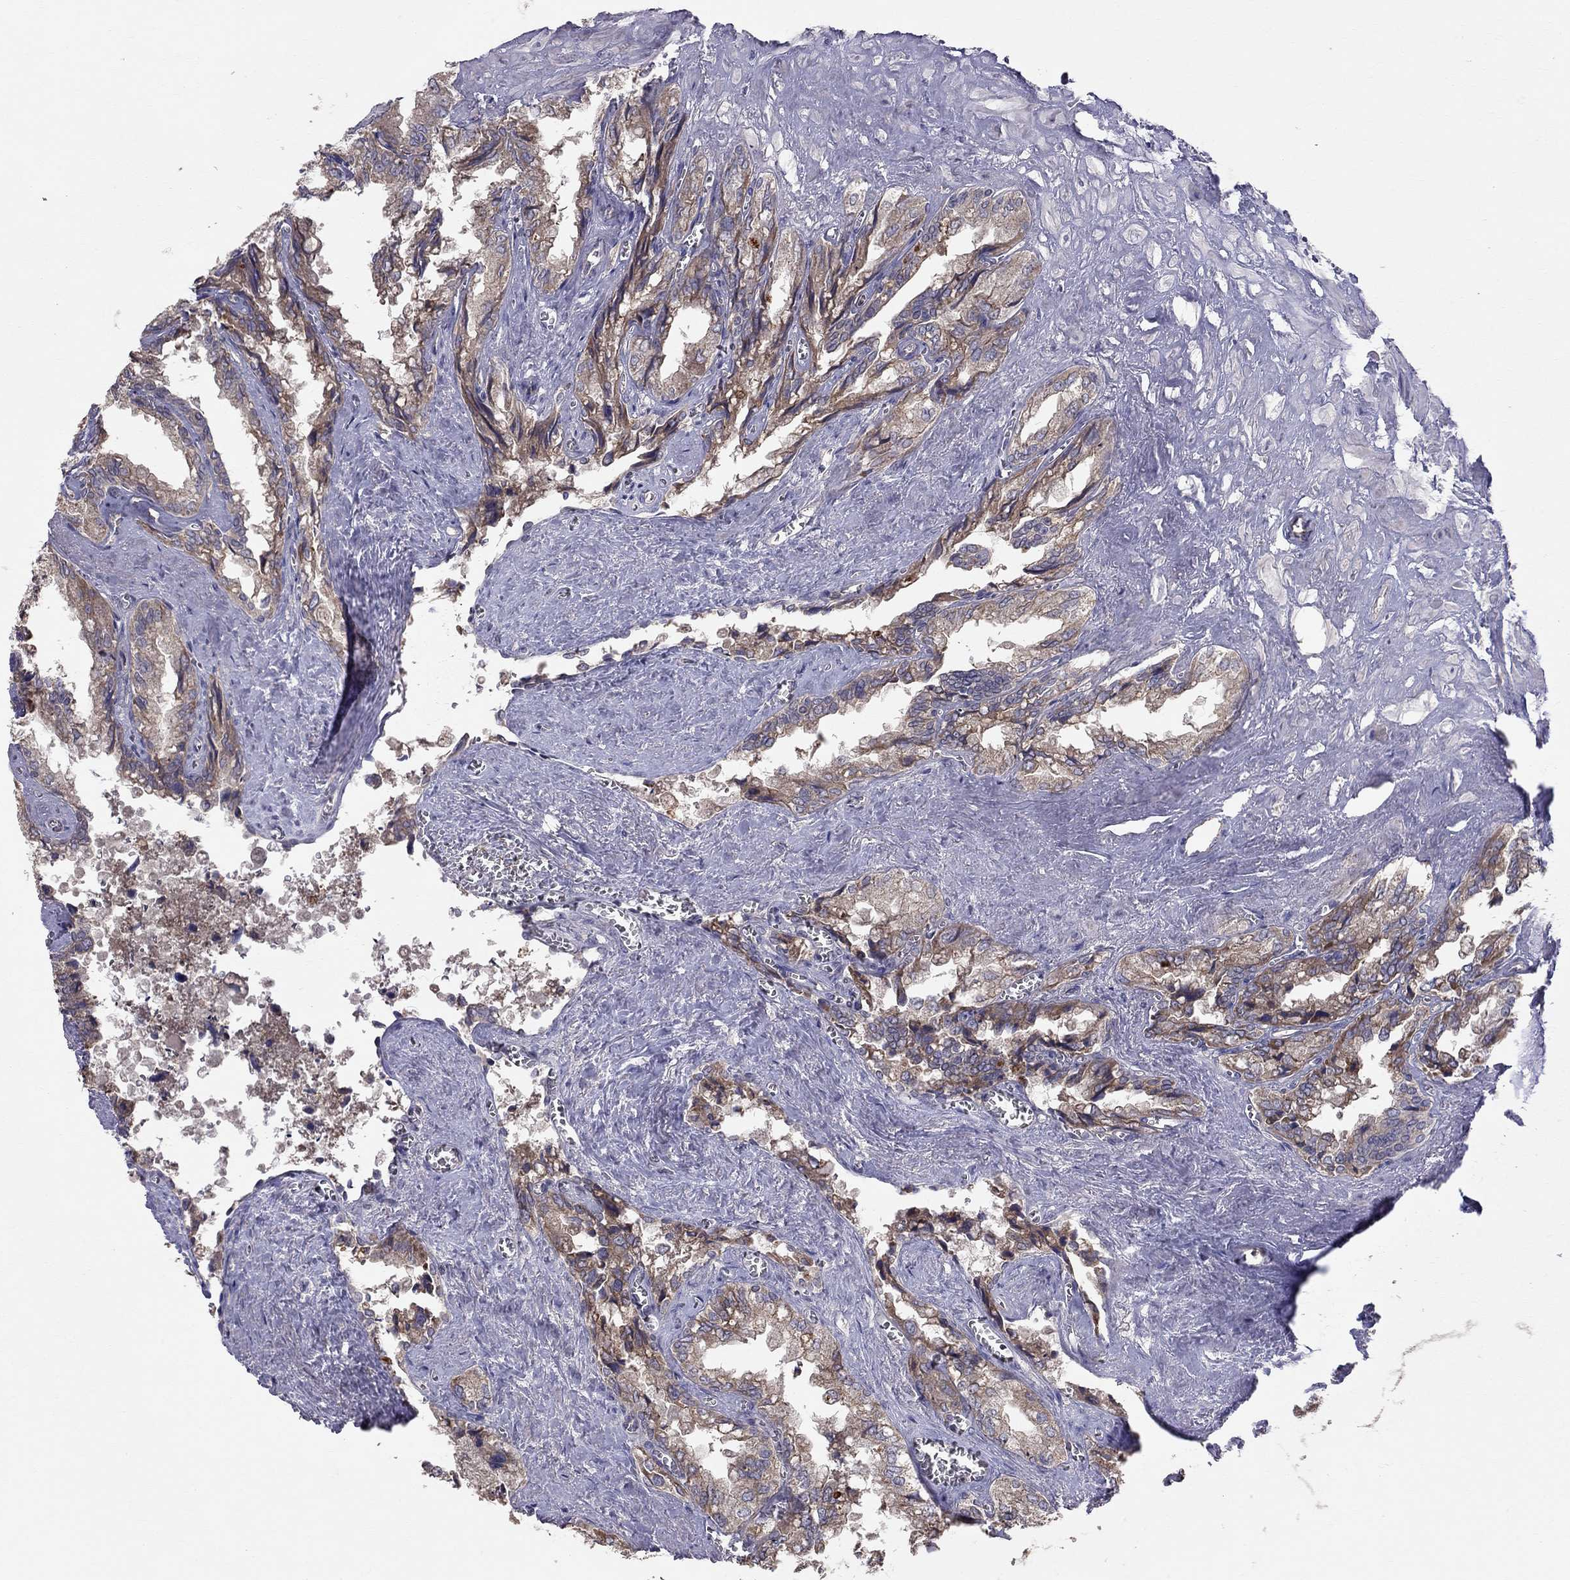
{"staining": {"intensity": "moderate", "quantity": ">75%", "location": "cytoplasmic/membranous"}, "tissue": "seminal vesicle", "cell_type": "Glandular cells", "image_type": "normal", "snomed": [{"axis": "morphology", "description": "Normal tissue, NOS"}, {"axis": "topography", "description": "Seminal veicle"}], "caption": "Moderate cytoplasmic/membranous expression is identified in about >75% of glandular cells in normal seminal vesicle. (Brightfield microscopy of DAB IHC at high magnification).", "gene": "PIK3CG", "patient": {"sex": "male", "age": 67}}